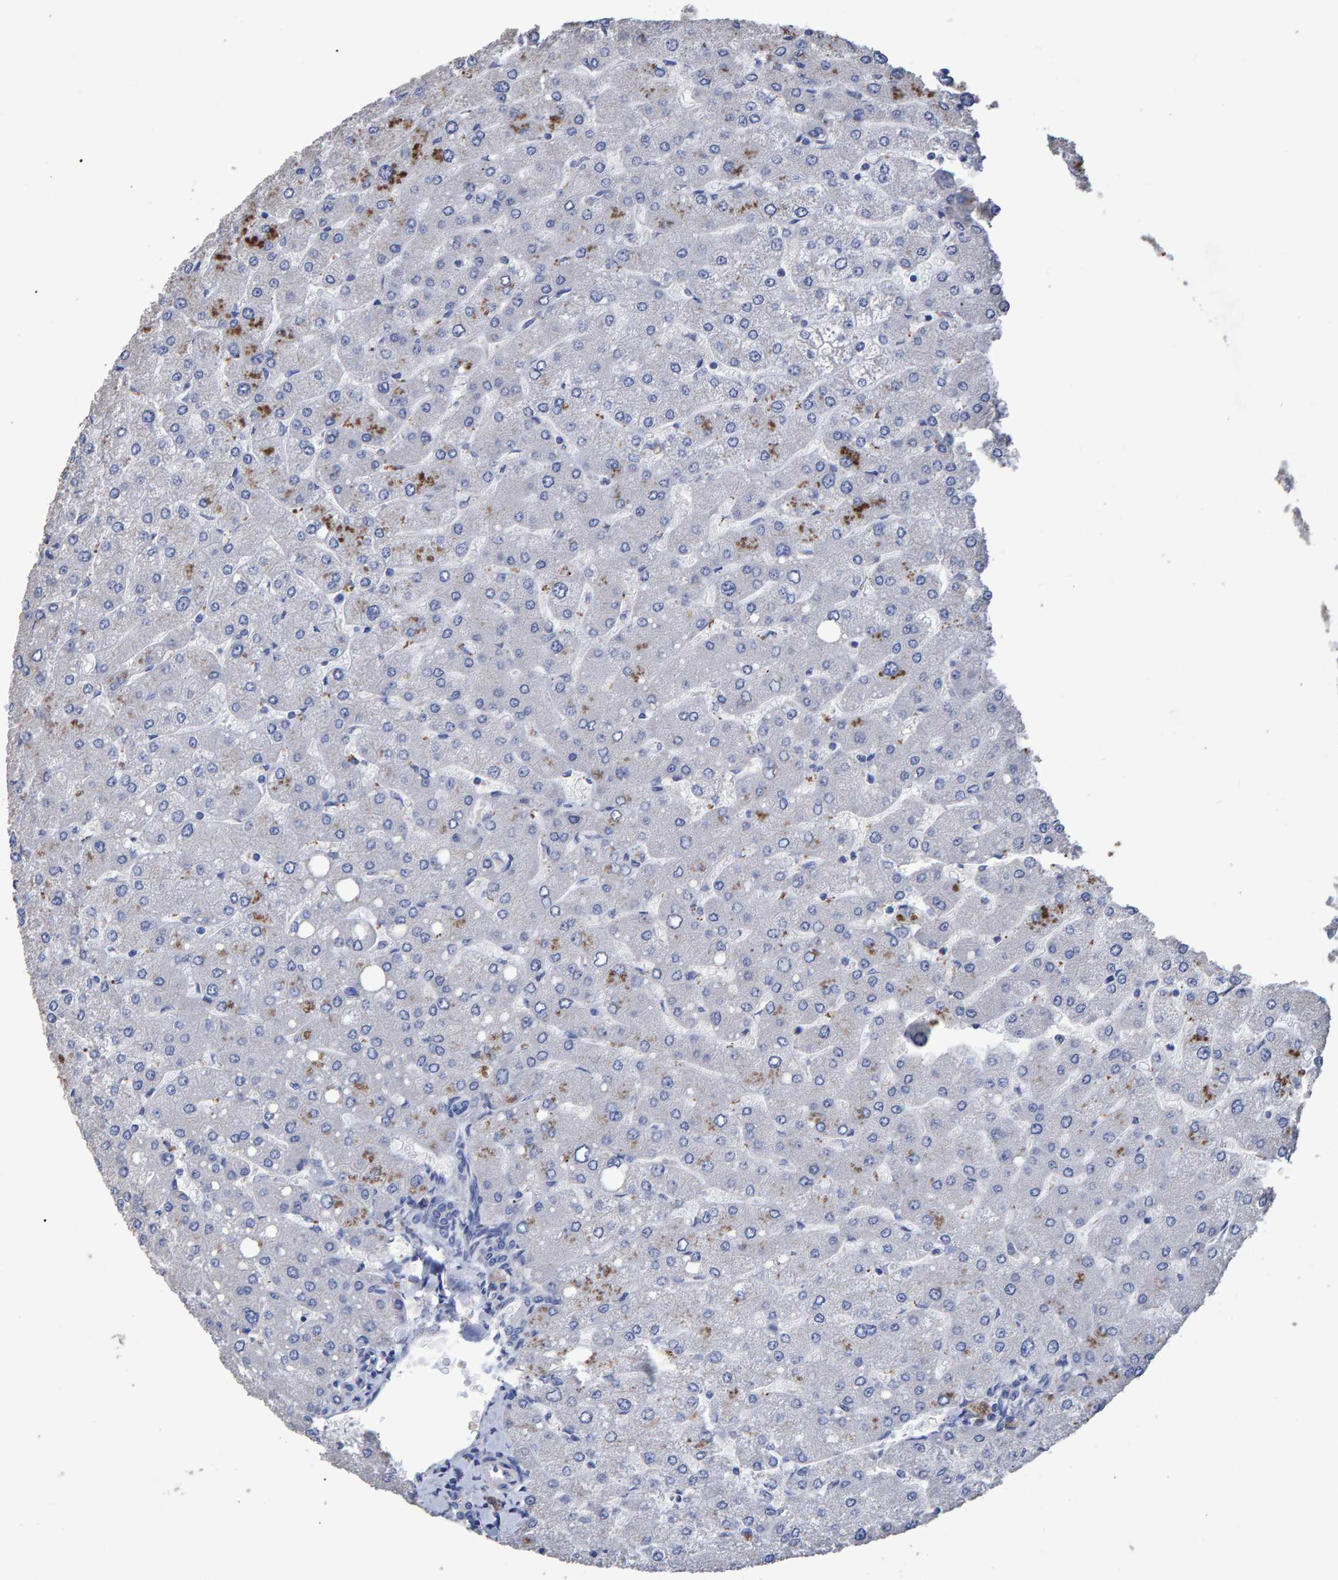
{"staining": {"intensity": "negative", "quantity": "none", "location": "none"}, "tissue": "liver", "cell_type": "Cholangiocytes", "image_type": "normal", "snomed": [{"axis": "morphology", "description": "Normal tissue, NOS"}, {"axis": "topography", "description": "Liver"}], "caption": "DAB (3,3'-diaminobenzidine) immunohistochemical staining of benign human liver demonstrates no significant positivity in cholangiocytes.", "gene": "HEMGN", "patient": {"sex": "male", "age": 55}}